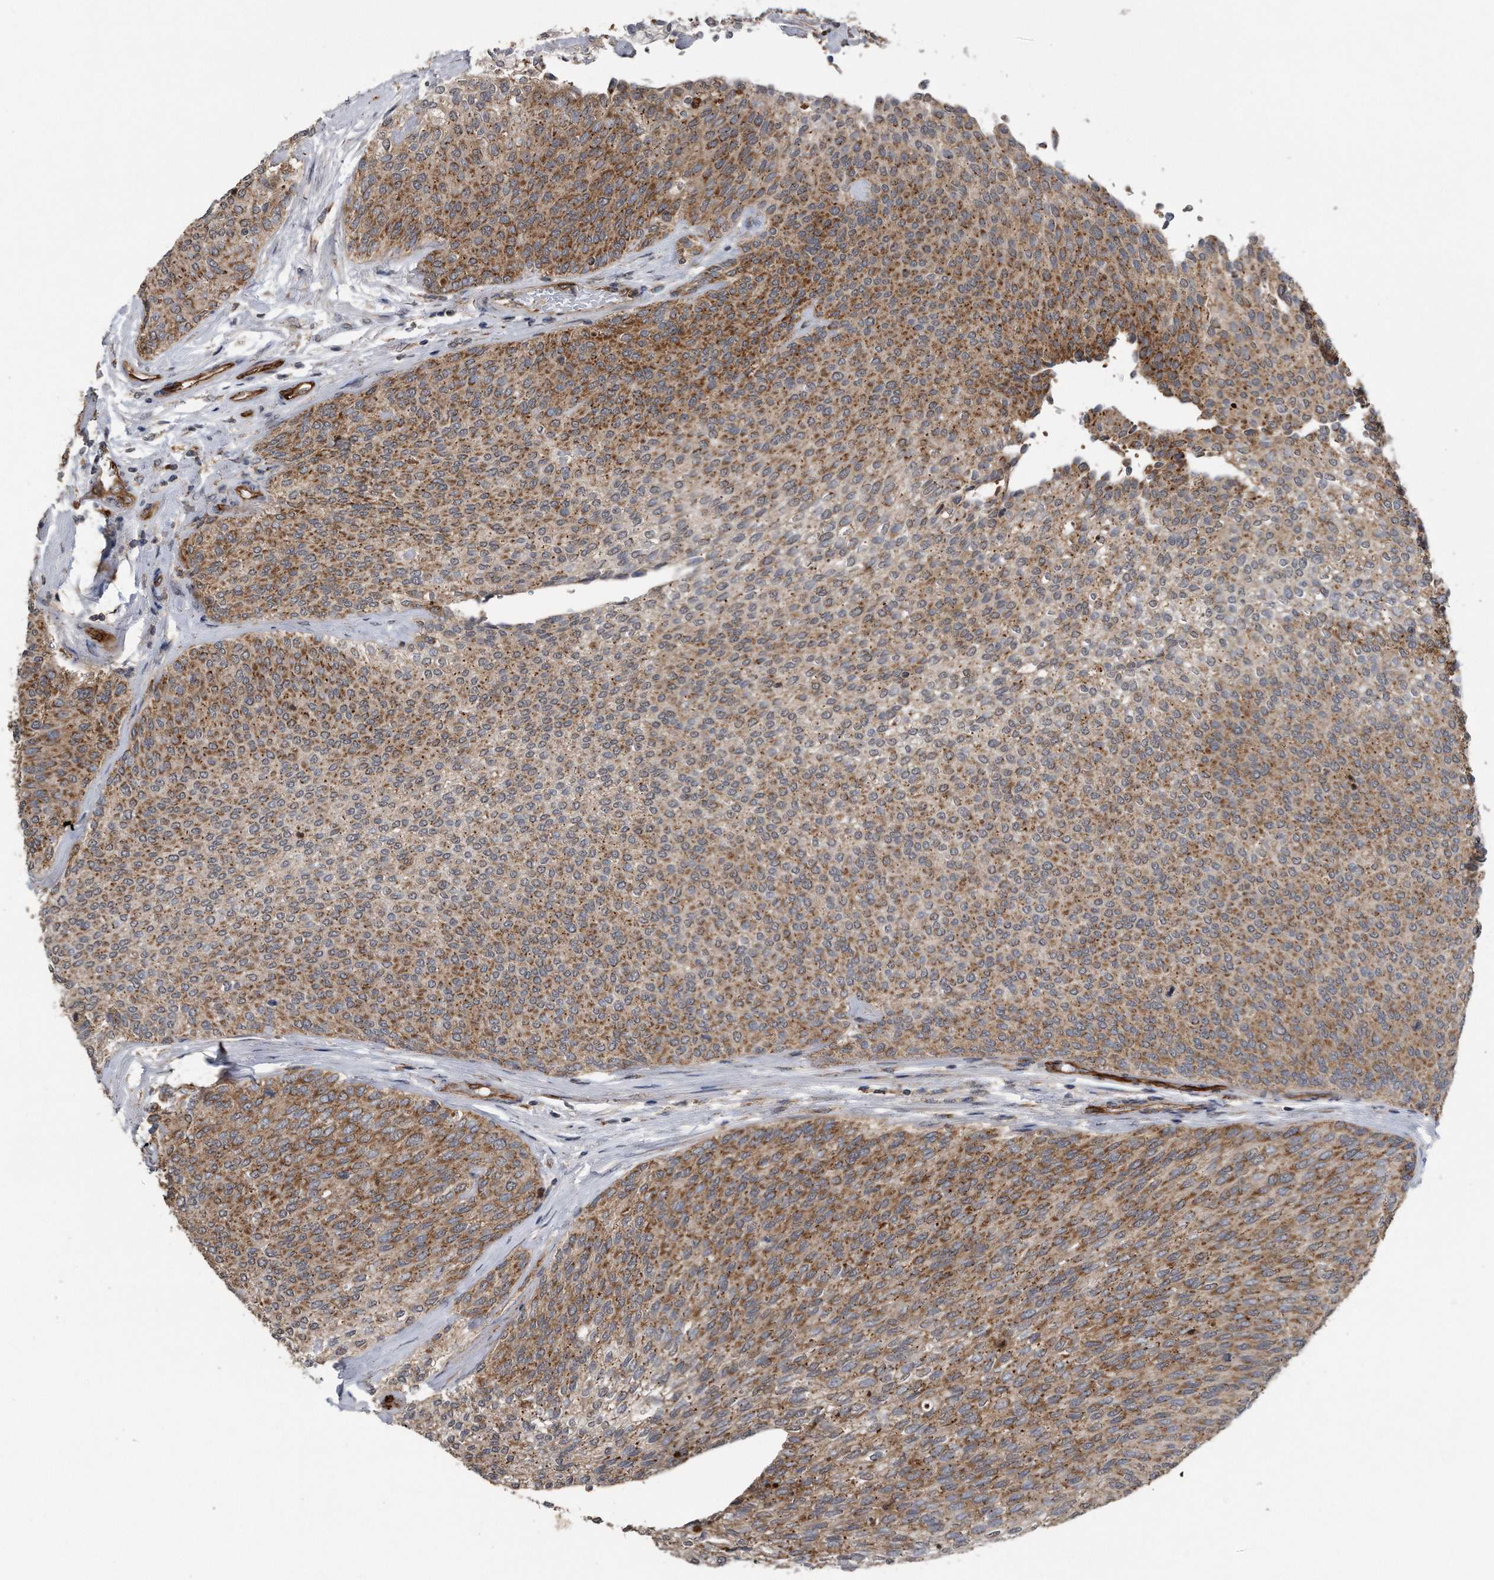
{"staining": {"intensity": "moderate", "quantity": ">75%", "location": "cytoplasmic/membranous"}, "tissue": "urothelial cancer", "cell_type": "Tumor cells", "image_type": "cancer", "snomed": [{"axis": "morphology", "description": "Urothelial carcinoma, Low grade"}, {"axis": "topography", "description": "Urinary bladder"}], "caption": "A micrograph of urothelial carcinoma (low-grade) stained for a protein reveals moderate cytoplasmic/membranous brown staining in tumor cells.", "gene": "LYRM4", "patient": {"sex": "female", "age": 79}}